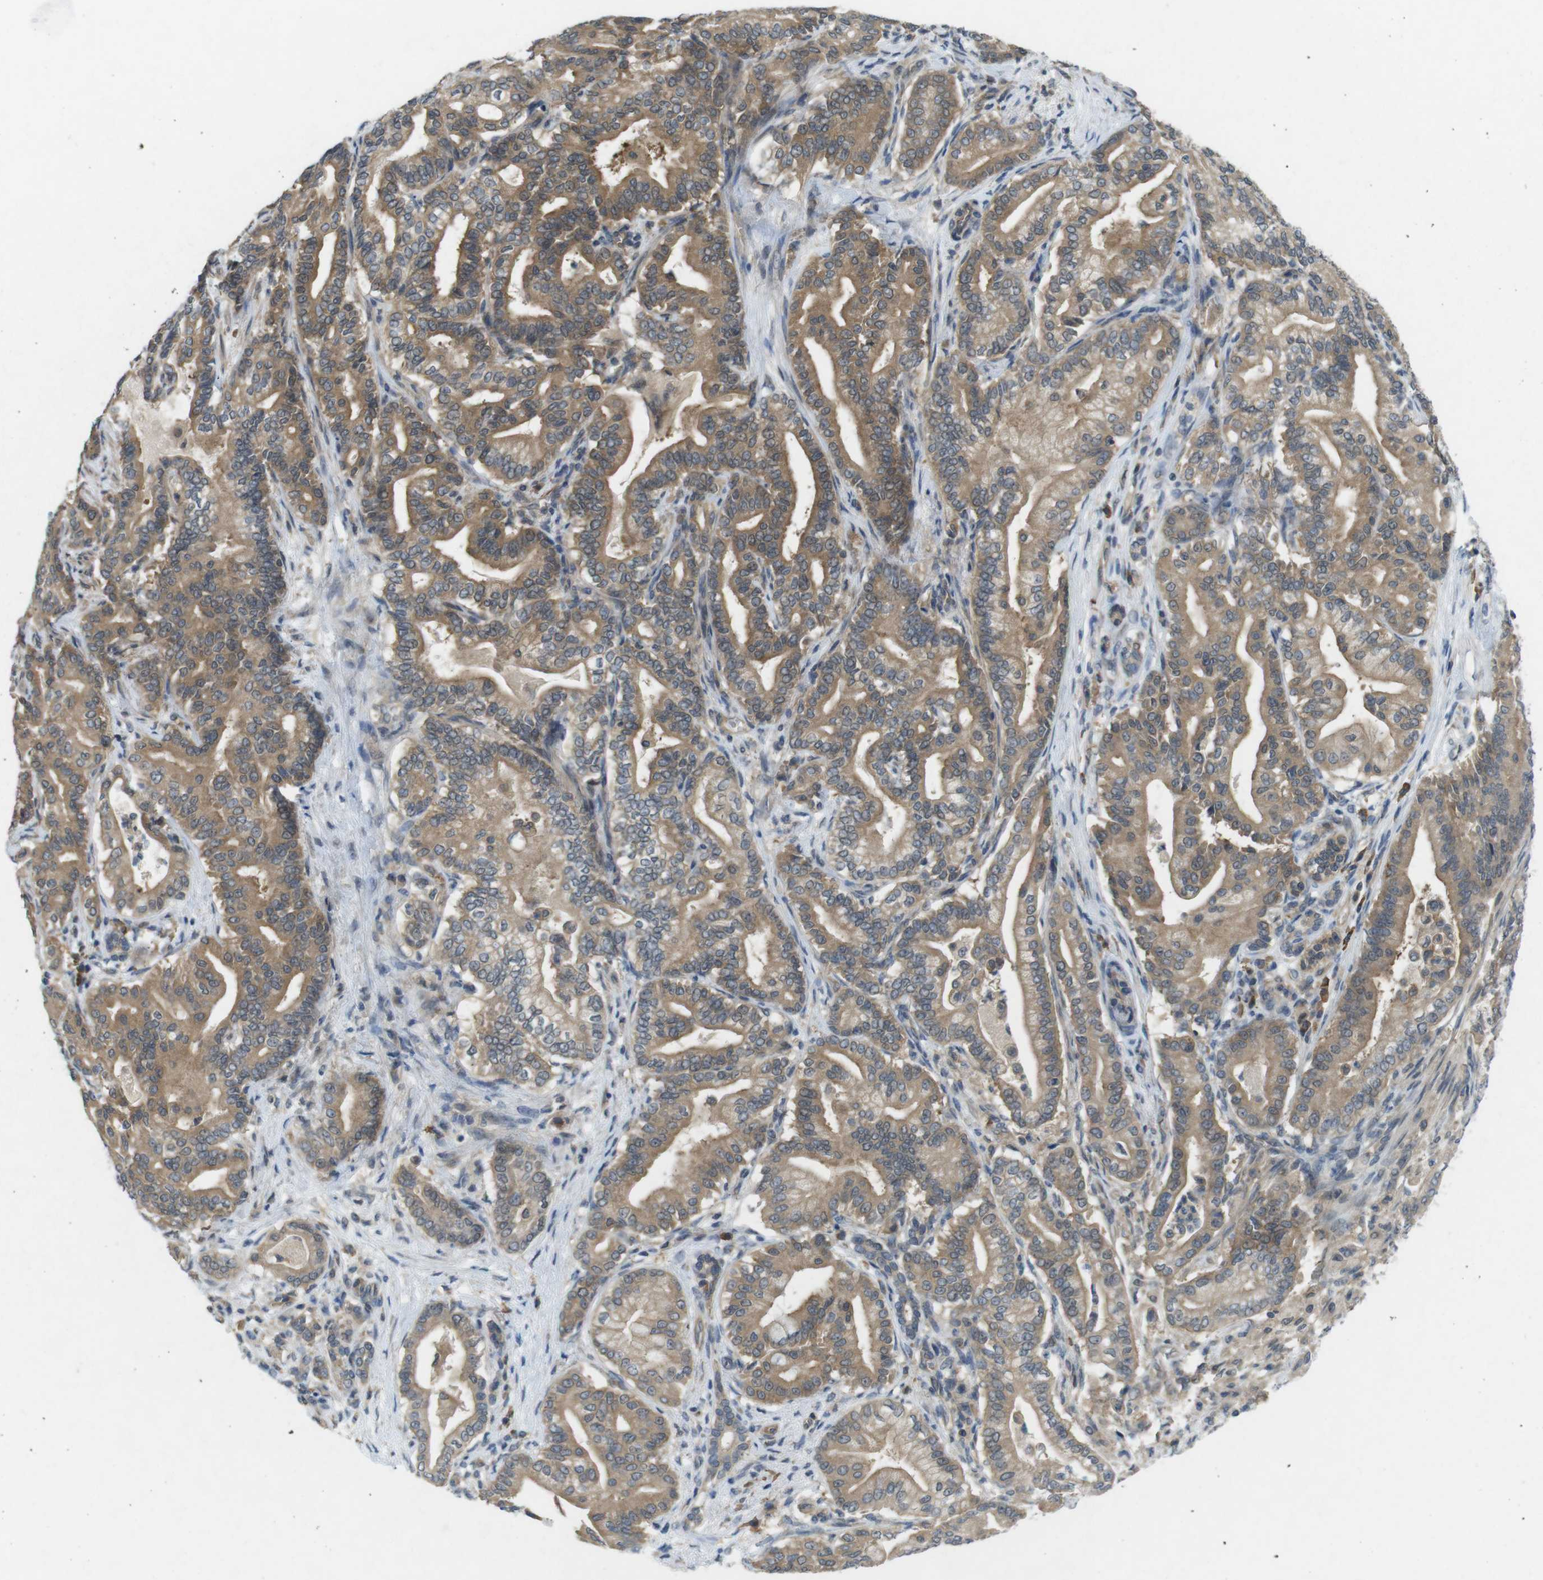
{"staining": {"intensity": "moderate", "quantity": ">75%", "location": "cytoplasmic/membranous"}, "tissue": "pancreatic cancer", "cell_type": "Tumor cells", "image_type": "cancer", "snomed": [{"axis": "morphology", "description": "Normal tissue, NOS"}, {"axis": "morphology", "description": "Adenocarcinoma, NOS"}, {"axis": "topography", "description": "Pancreas"}], "caption": "A brown stain highlights moderate cytoplasmic/membranous positivity of a protein in human pancreatic cancer (adenocarcinoma) tumor cells.", "gene": "SUGT1", "patient": {"sex": "male", "age": 63}}